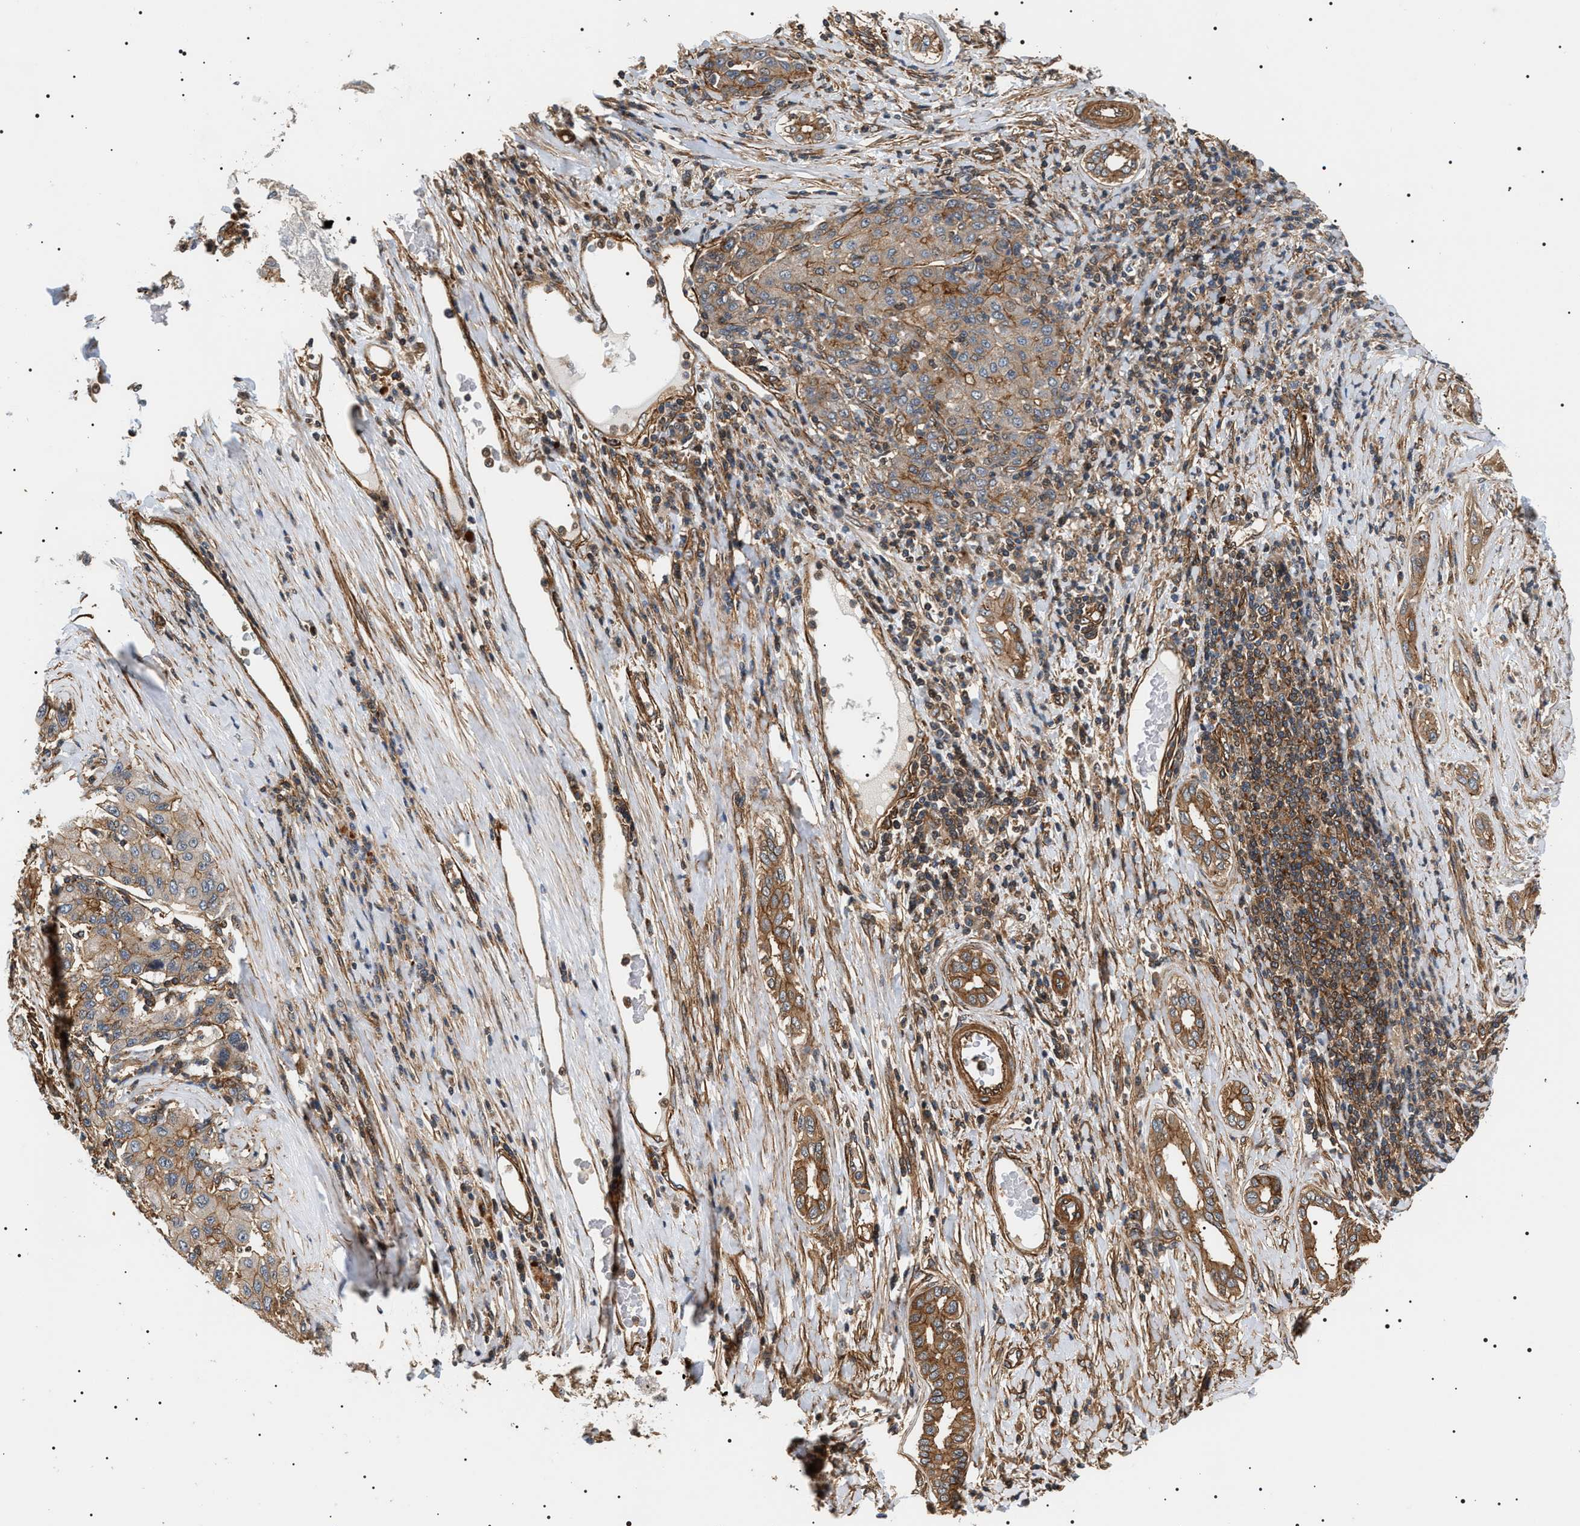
{"staining": {"intensity": "weak", "quantity": ">75%", "location": "cytoplasmic/membranous"}, "tissue": "liver cancer", "cell_type": "Tumor cells", "image_type": "cancer", "snomed": [{"axis": "morphology", "description": "Carcinoma, Hepatocellular, NOS"}, {"axis": "topography", "description": "Liver"}], "caption": "Weak cytoplasmic/membranous positivity is present in about >75% of tumor cells in liver hepatocellular carcinoma.", "gene": "SH3GLB2", "patient": {"sex": "male", "age": 65}}